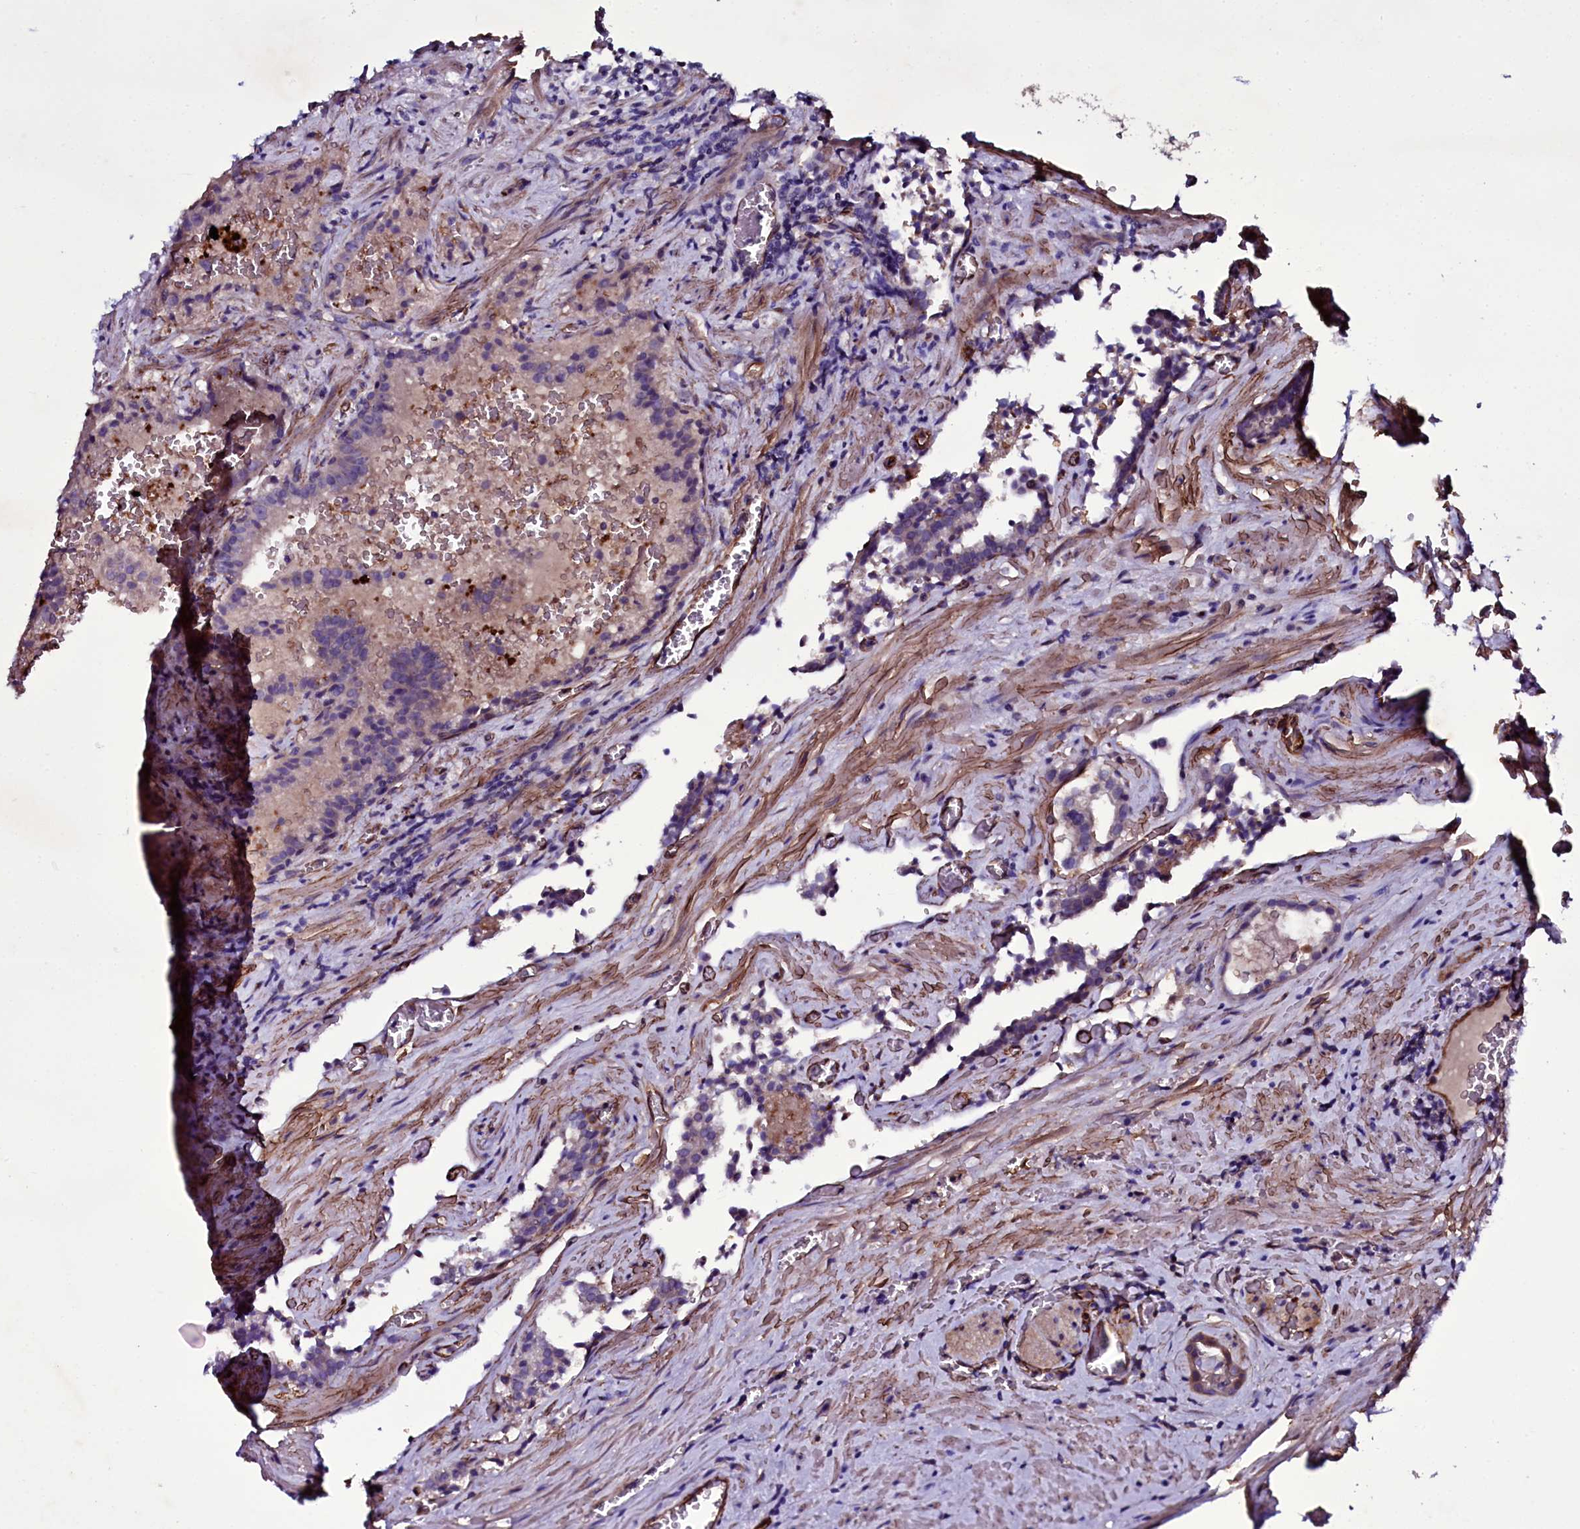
{"staining": {"intensity": "weak", "quantity": "<25%", "location": "cytoplasmic/membranous"}, "tissue": "prostate cancer", "cell_type": "Tumor cells", "image_type": "cancer", "snomed": [{"axis": "morphology", "description": "Adenocarcinoma, High grade"}, {"axis": "topography", "description": "Prostate"}], "caption": "Prostate high-grade adenocarcinoma stained for a protein using immunohistochemistry (IHC) exhibits no positivity tumor cells.", "gene": "MEX3C", "patient": {"sex": "male", "age": 68}}